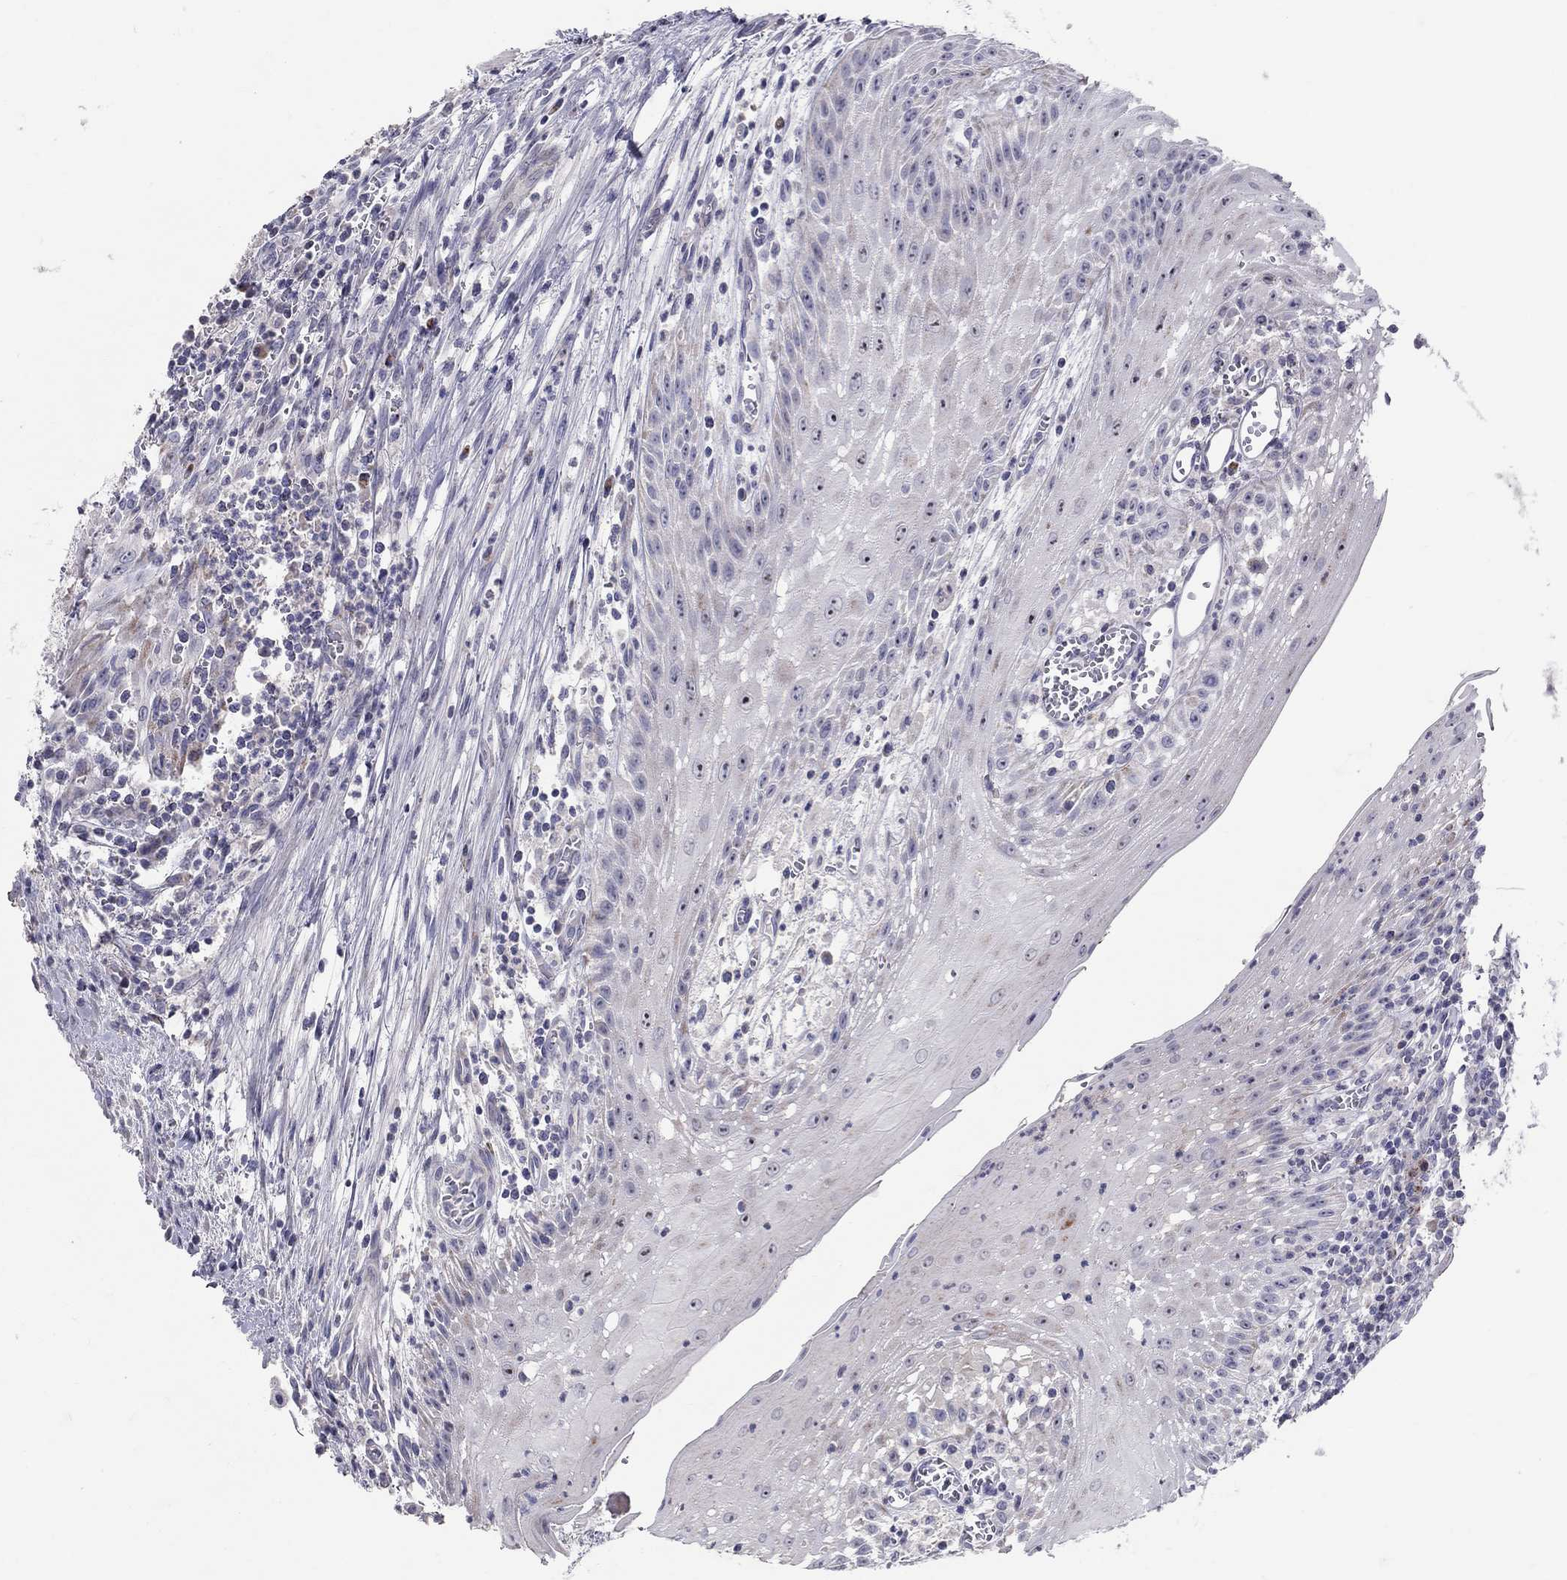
{"staining": {"intensity": "negative", "quantity": "none", "location": "none"}, "tissue": "head and neck cancer", "cell_type": "Tumor cells", "image_type": "cancer", "snomed": [{"axis": "morphology", "description": "Squamous cell carcinoma, NOS"}, {"axis": "topography", "description": "Oral tissue"}, {"axis": "topography", "description": "Head-Neck"}], "caption": "Immunohistochemical staining of human squamous cell carcinoma (head and neck) exhibits no significant expression in tumor cells.", "gene": "HMX2", "patient": {"sex": "male", "age": 58}}